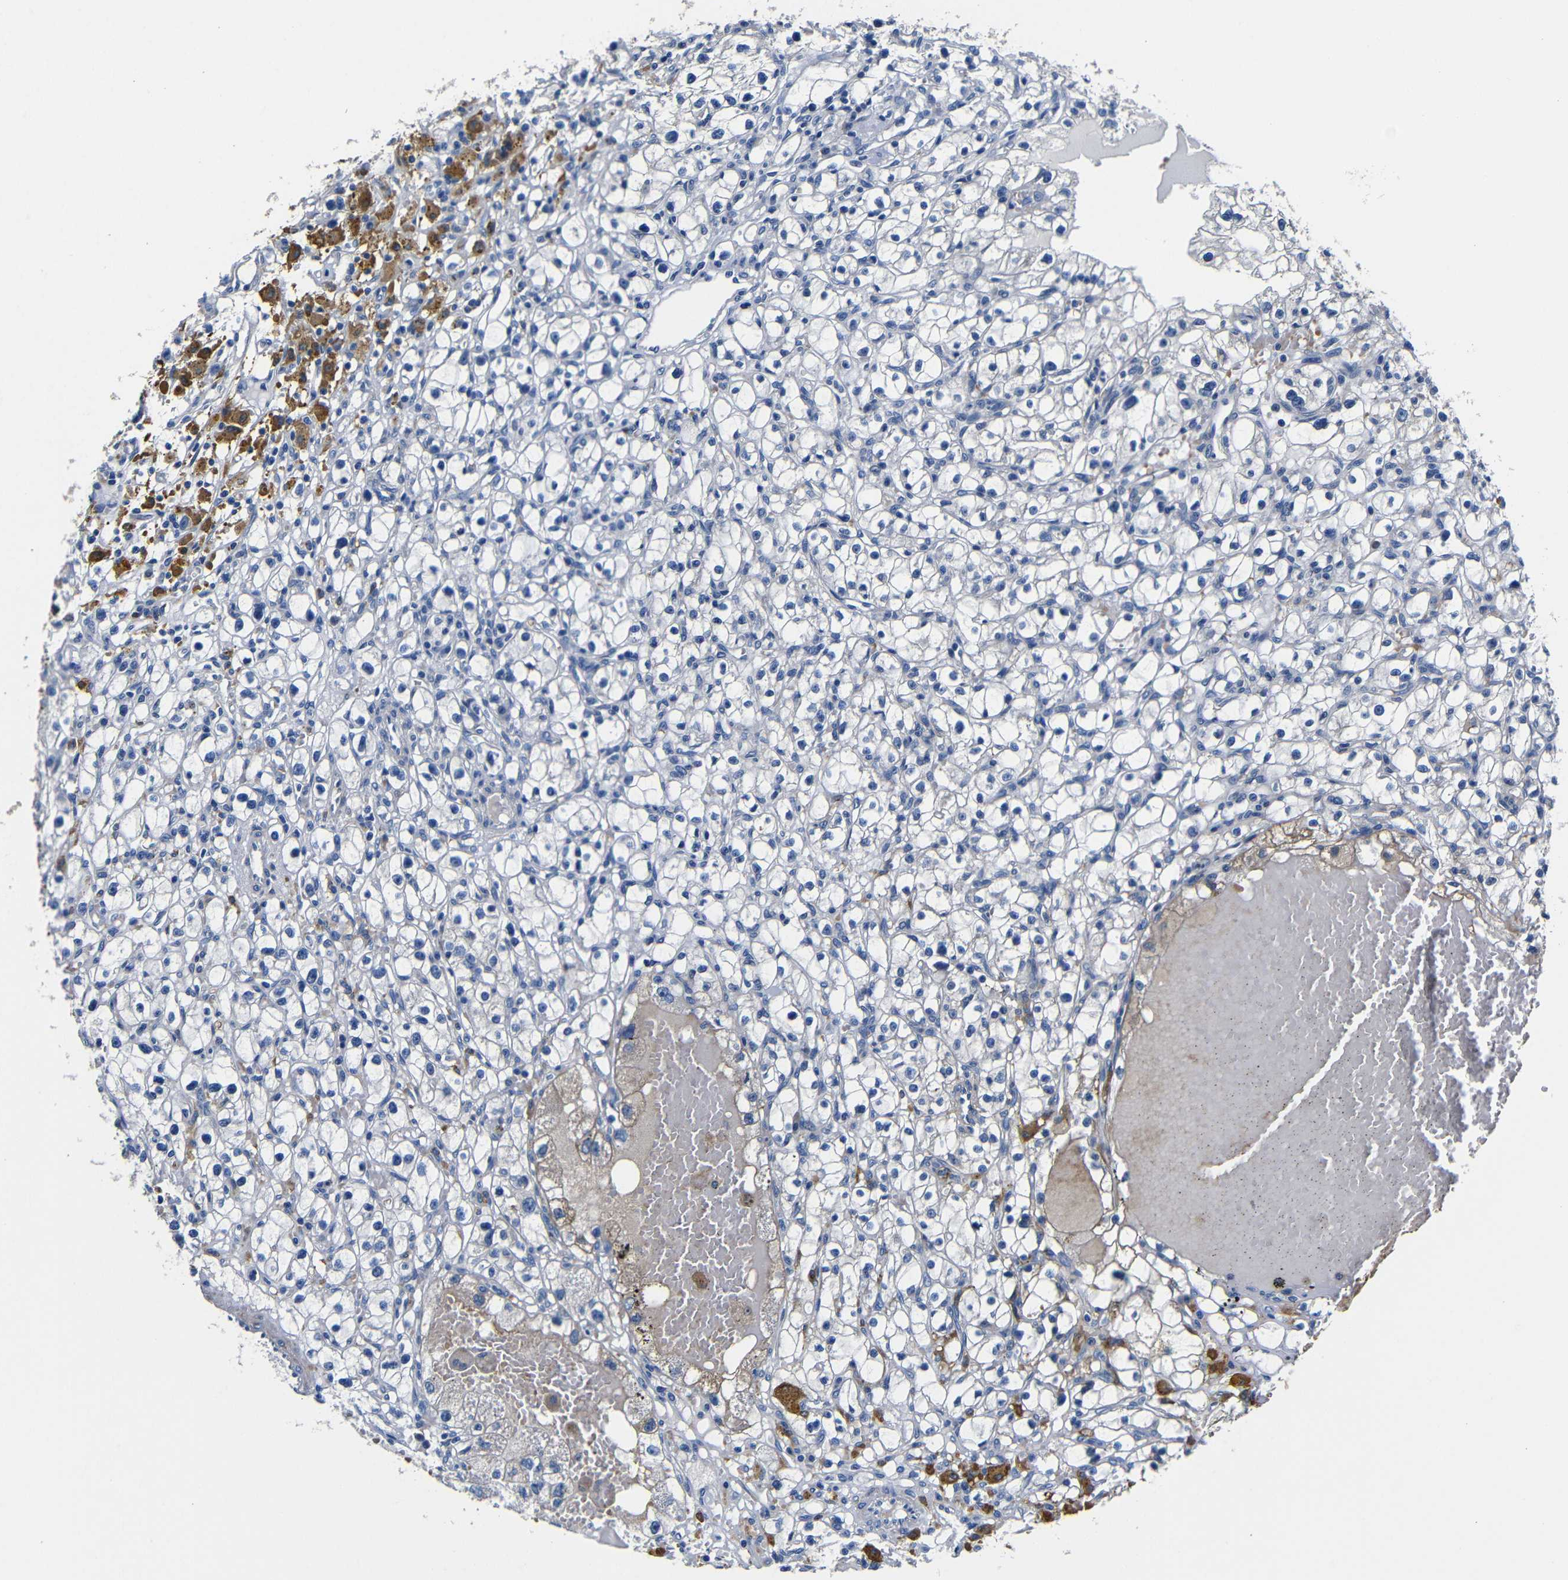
{"staining": {"intensity": "negative", "quantity": "none", "location": "none"}, "tissue": "renal cancer", "cell_type": "Tumor cells", "image_type": "cancer", "snomed": [{"axis": "morphology", "description": "Adenocarcinoma, NOS"}, {"axis": "topography", "description": "Kidney"}], "caption": "The immunohistochemistry image has no significant positivity in tumor cells of renal cancer tissue.", "gene": "TNFAIP1", "patient": {"sex": "male", "age": 56}}